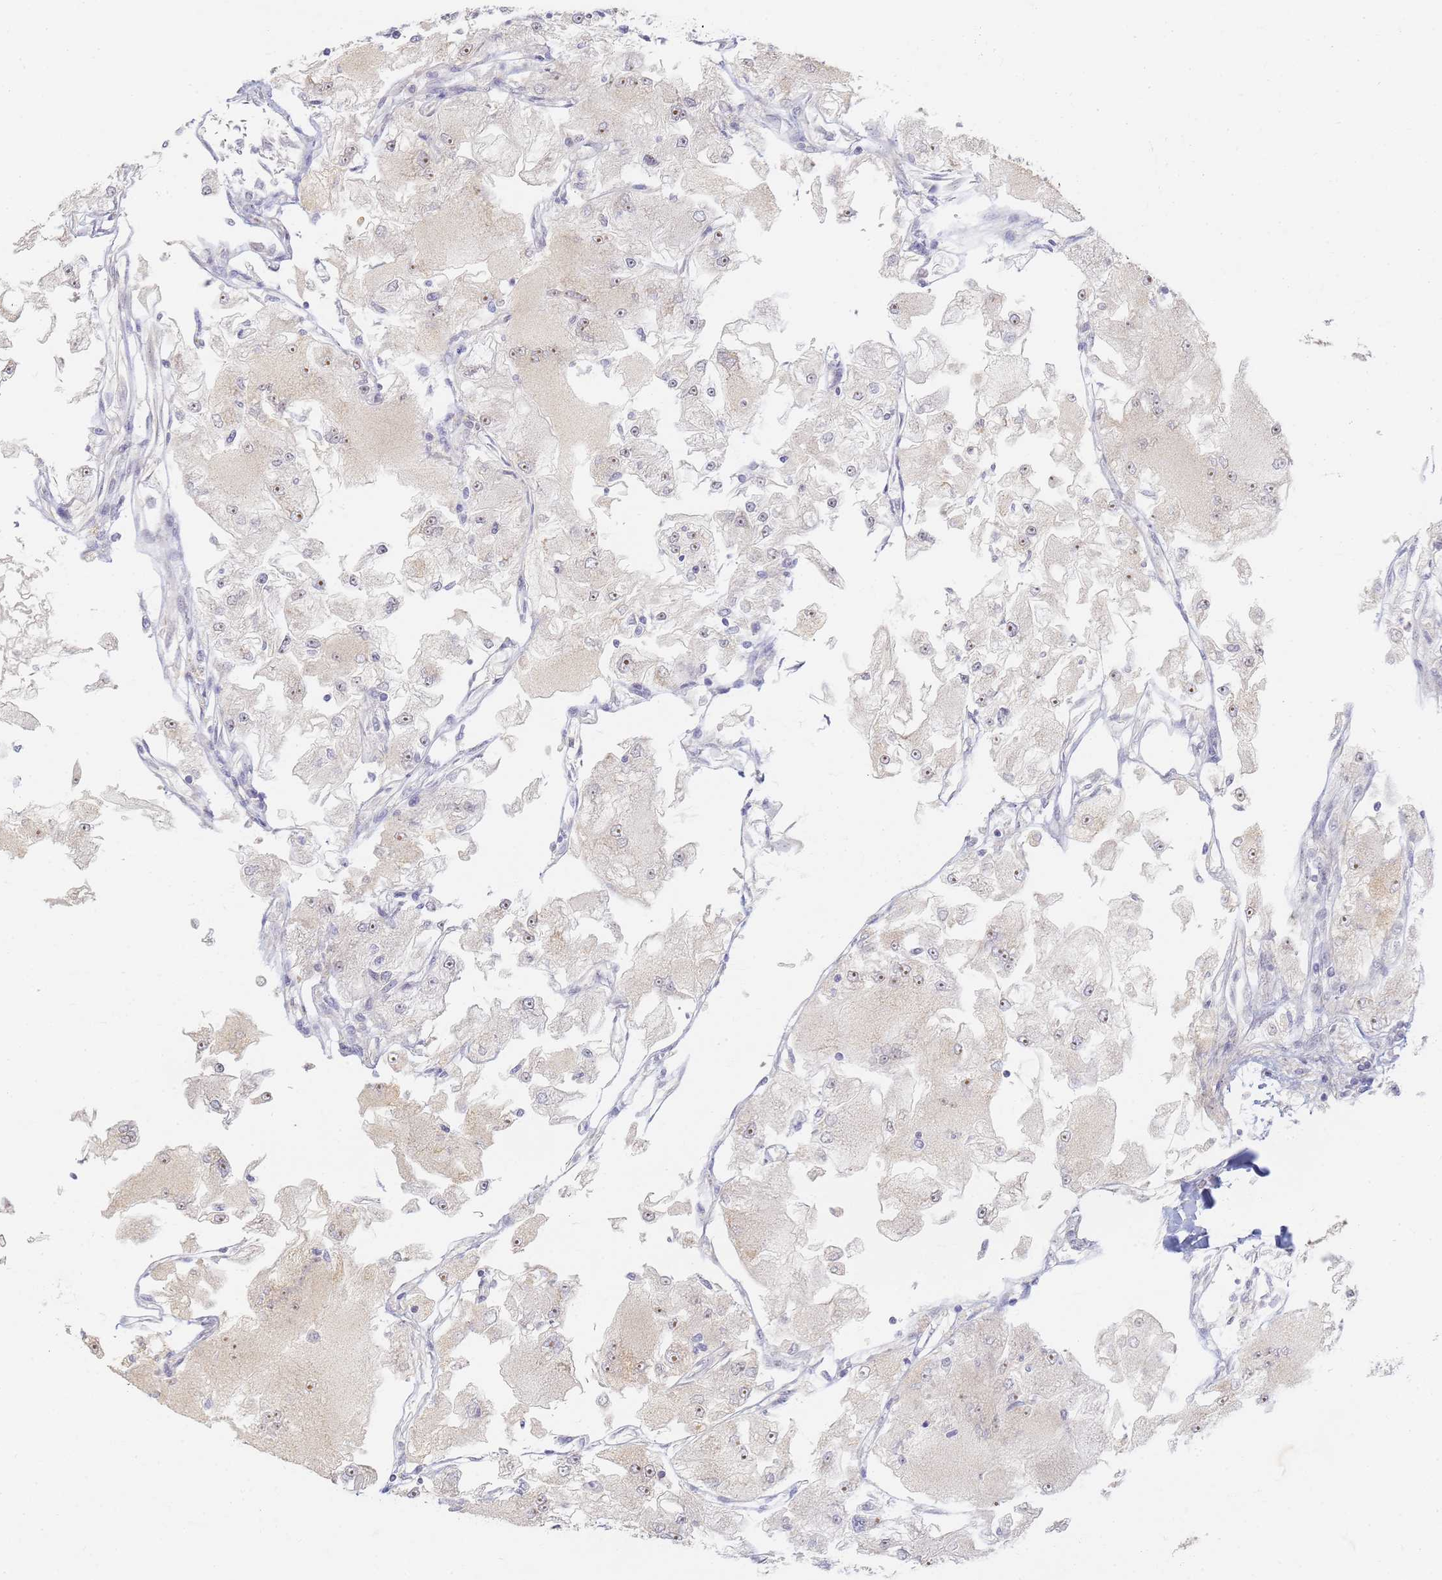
{"staining": {"intensity": "negative", "quantity": "none", "location": "none"}, "tissue": "renal cancer", "cell_type": "Tumor cells", "image_type": "cancer", "snomed": [{"axis": "morphology", "description": "Adenocarcinoma, NOS"}, {"axis": "topography", "description": "Kidney"}], "caption": "There is no significant staining in tumor cells of renal cancer (adenocarcinoma). (DAB immunohistochemistry (IHC) with hematoxylin counter stain).", "gene": "UTP23", "patient": {"sex": "female", "age": 72}}